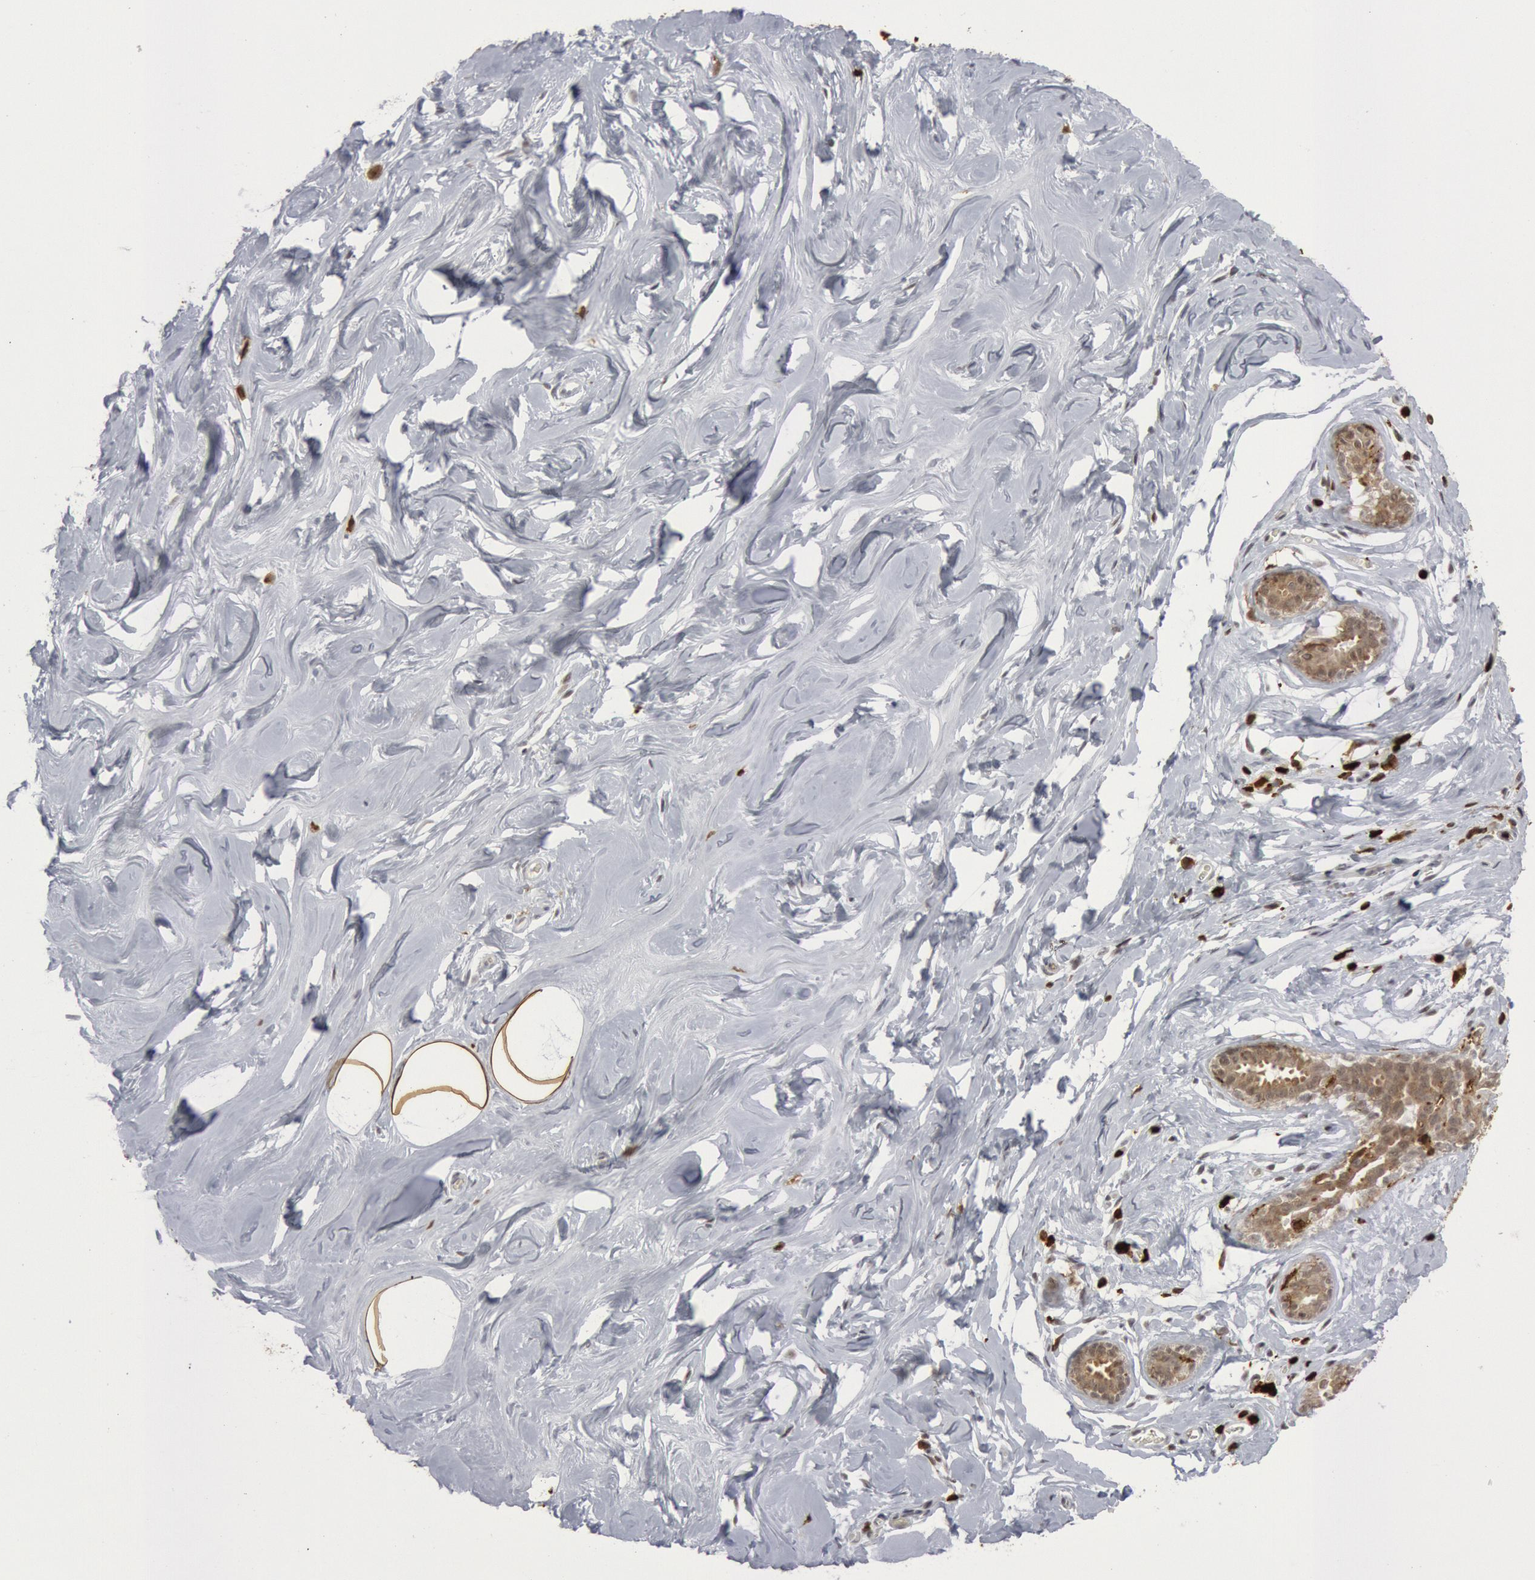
{"staining": {"intensity": "strong", "quantity": ">75%", "location": "cytoplasmic/membranous"}, "tissue": "breast", "cell_type": "Adipocytes", "image_type": "normal", "snomed": [{"axis": "morphology", "description": "Normal tissue, NOS"}, {"axis": "morphology", "description": "Fibrosis, NOS"}, {"axis": "topography", "description": "Breast"}], "caption": "A brown stain labels strong cytoplasmic/membranous staining of a protein in adipocytes of normal human breast. Using DAB (3,3'-diaminobenzidine) (brown) and hematoxylin (blue) stains, captured at high magnification using brightfield microscopy.", "gene": "PTPN6", "patient": {"sex": "female", "age": 39}}